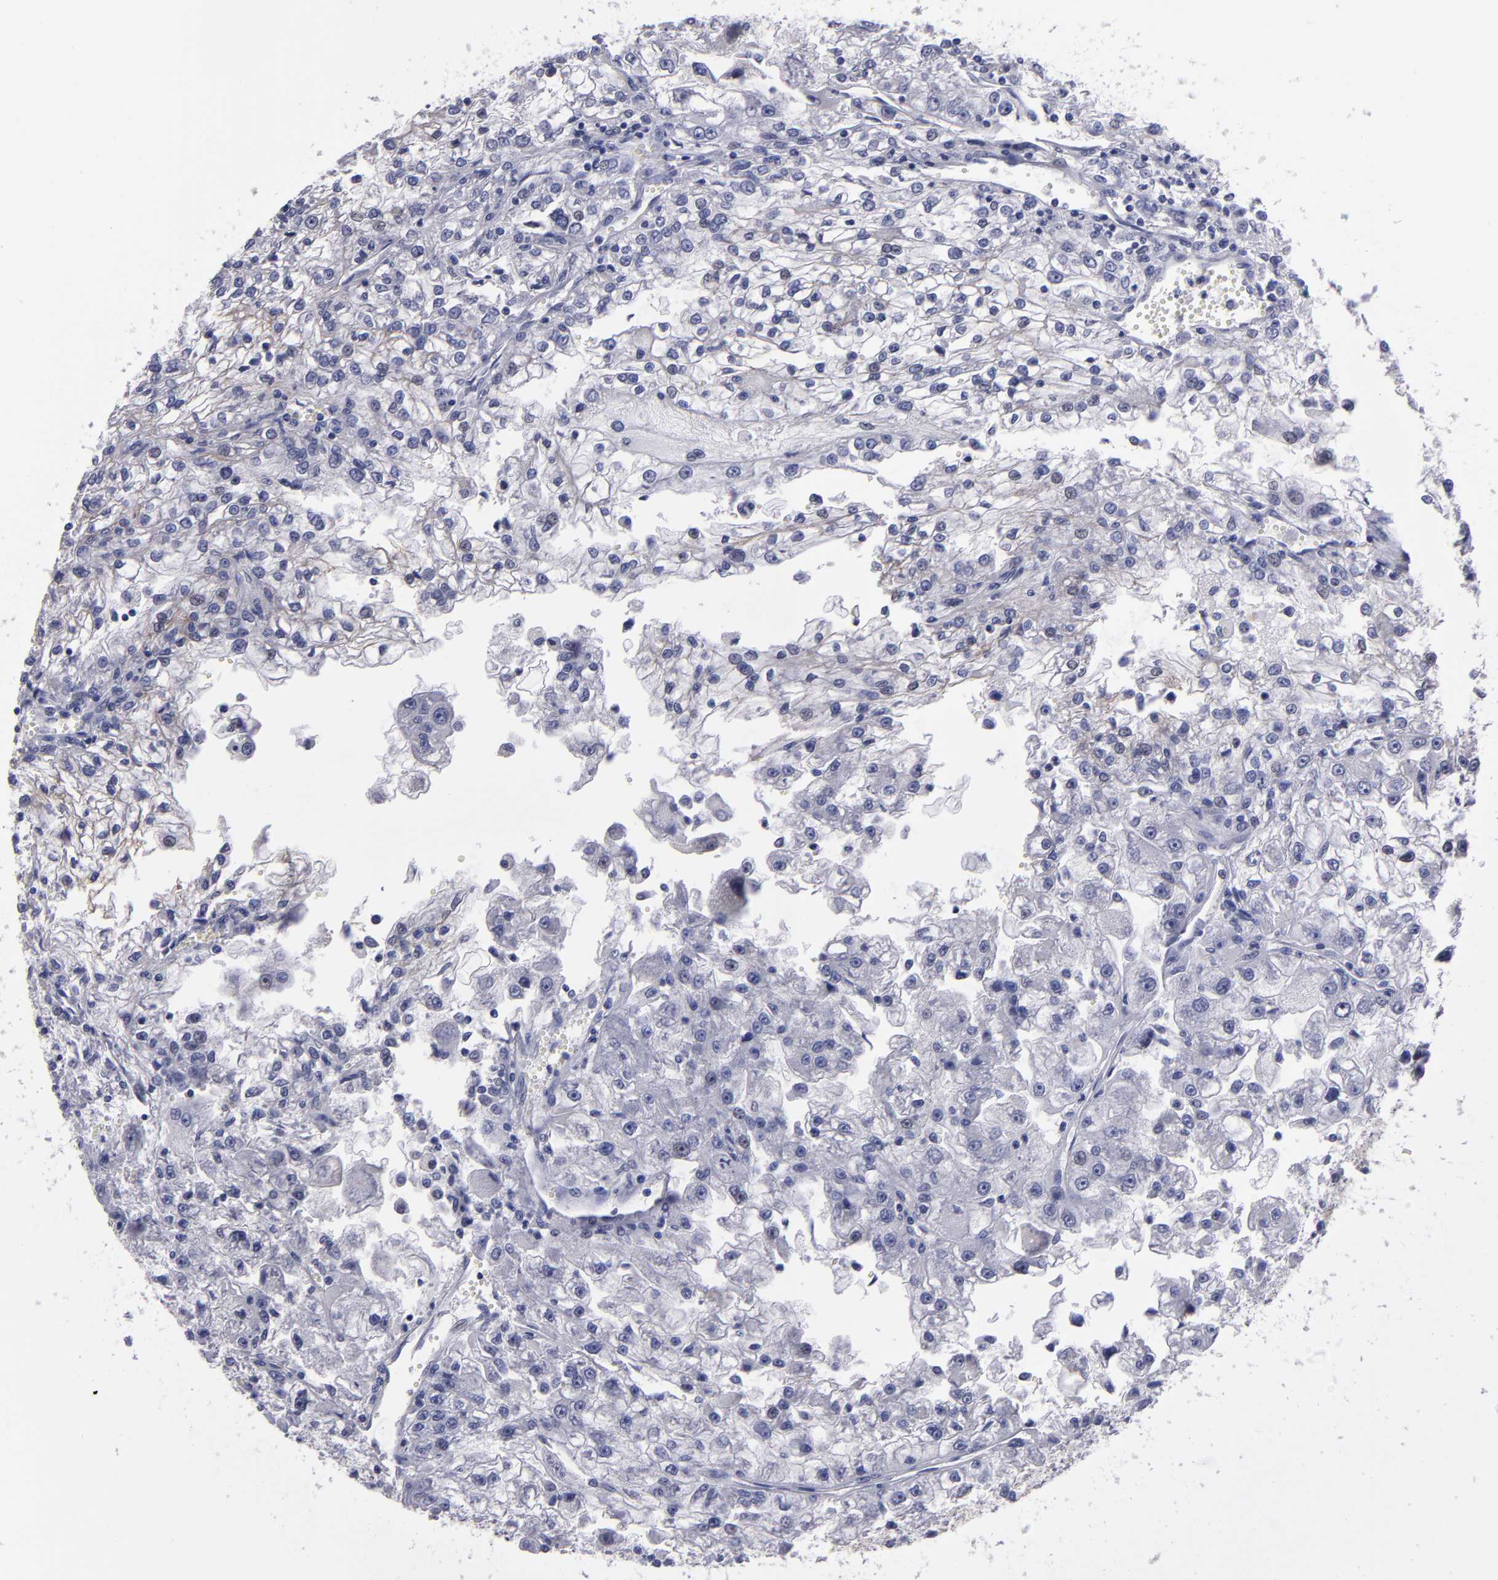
{"staining": {"intensity": "negative", "quantity": "none", "location": "none"}, "tissue": "renal cancer", "cell_type": "Tumor cells", "image_type": "cancer", "snomed": [{"axis": "morphology", "description": "Adenocarcinoma, NOS"}, {"axis": "topography", "description": "Kidney"}], "caption": "A photomicrograph of human adenocarcinoma (renal) is negative for staining in tumor cells.", "gene": "CDH3", "patient": {"sex": "female", "age": 83}}